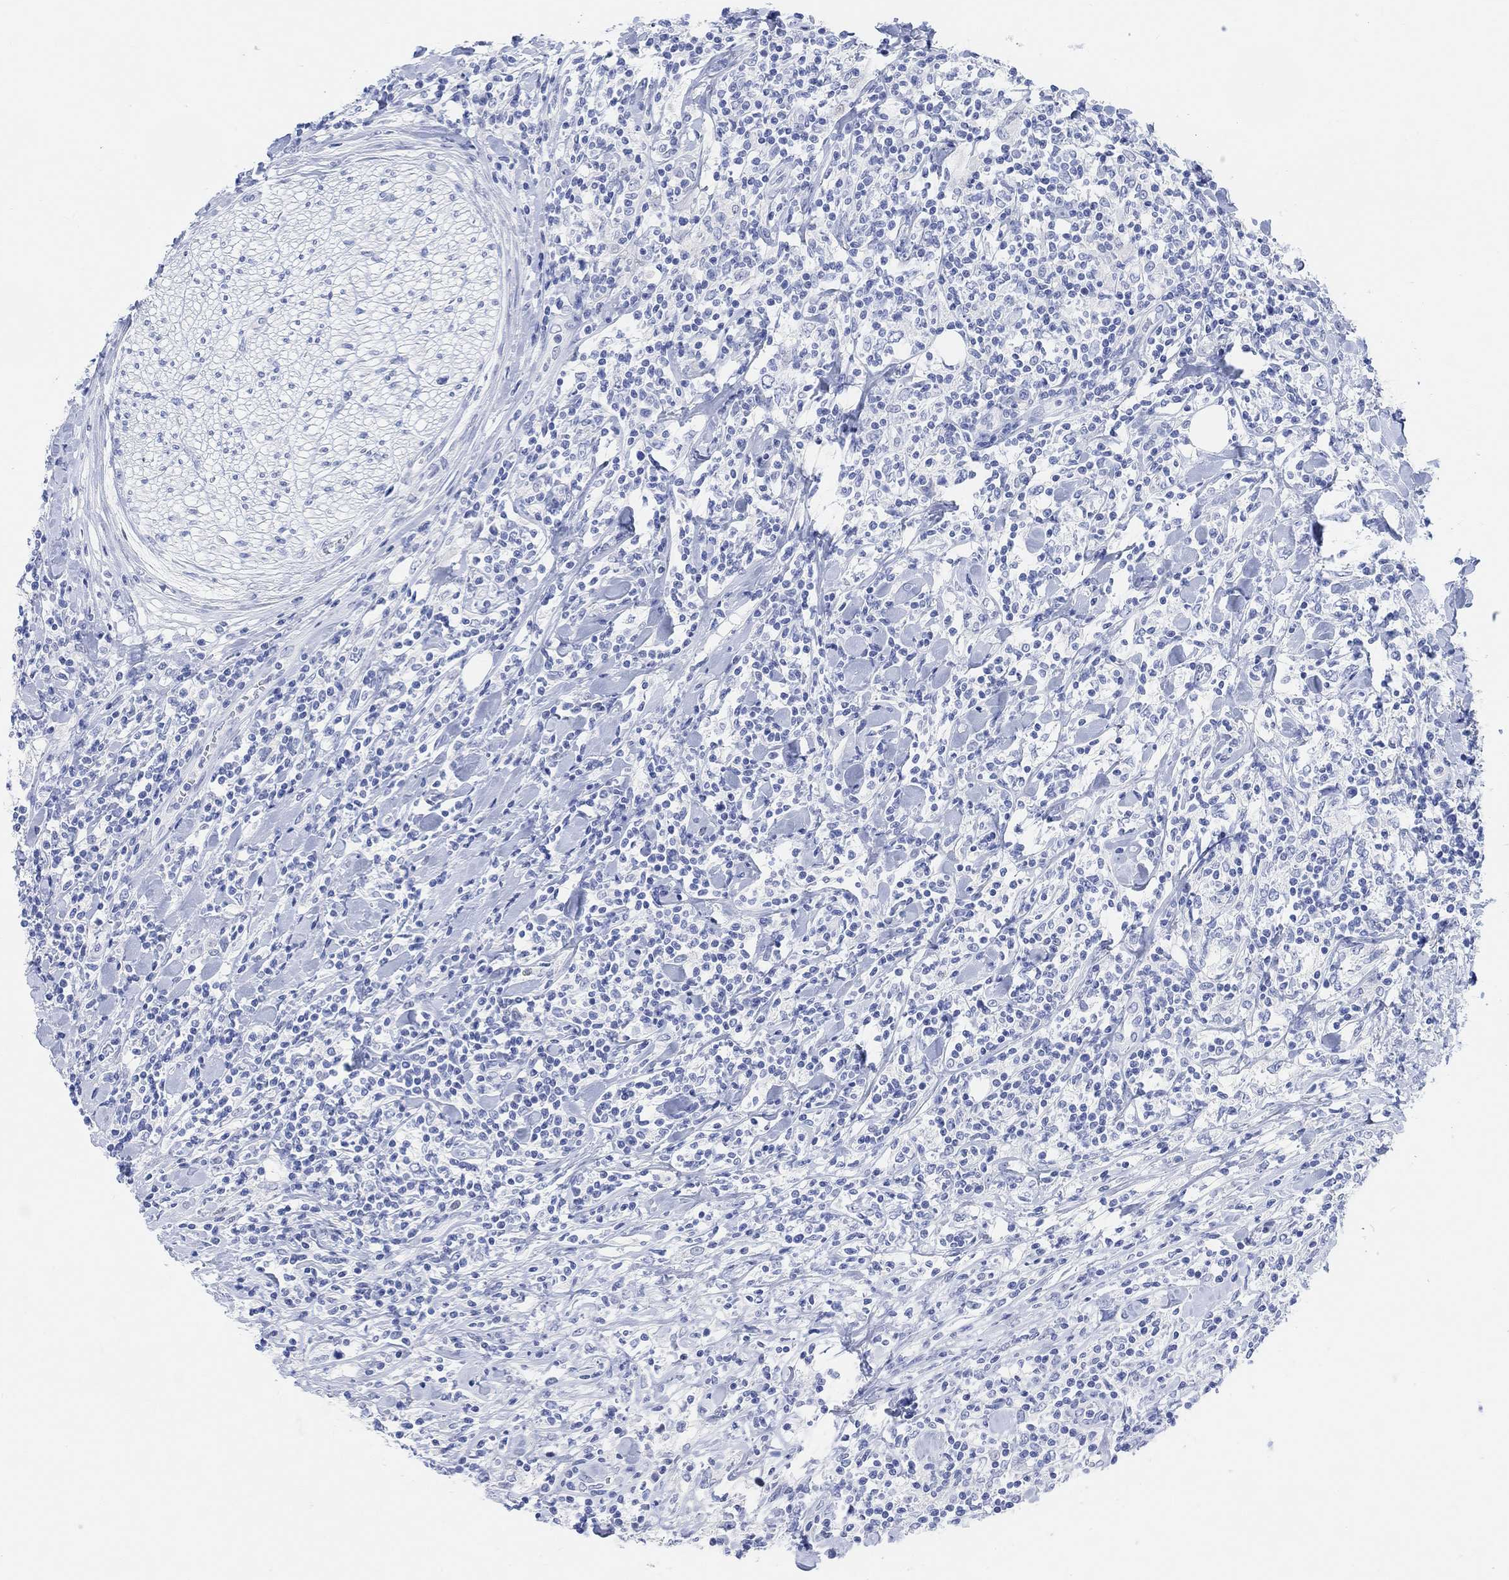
{"staining": {"intensity": "negative", "quantity": "none", "location": "none"}, "tissue": "lymphoma", "cell_type": "Tumor cells", "image_type": "cancer", "snomed": [{"axis": "morphology", "description": "Malignant lymphoma, non-Hodgkin's type, High grade"}, {"axis": "topography", "description": "Lymph node"}], "caption": "Immunohistochemistry image of high-grade malignant lymphoma, non-Hodgkin's type stained for a protein (brown), which demonstrates no expression in tumor cells. (Stains: DAB immunohistochemistry with hematoxylin counter stain, Microscopy: brightfield microscopy at high magnification).", "gene": "ENO4", "patient": {"sex": "female", "age": 84}}